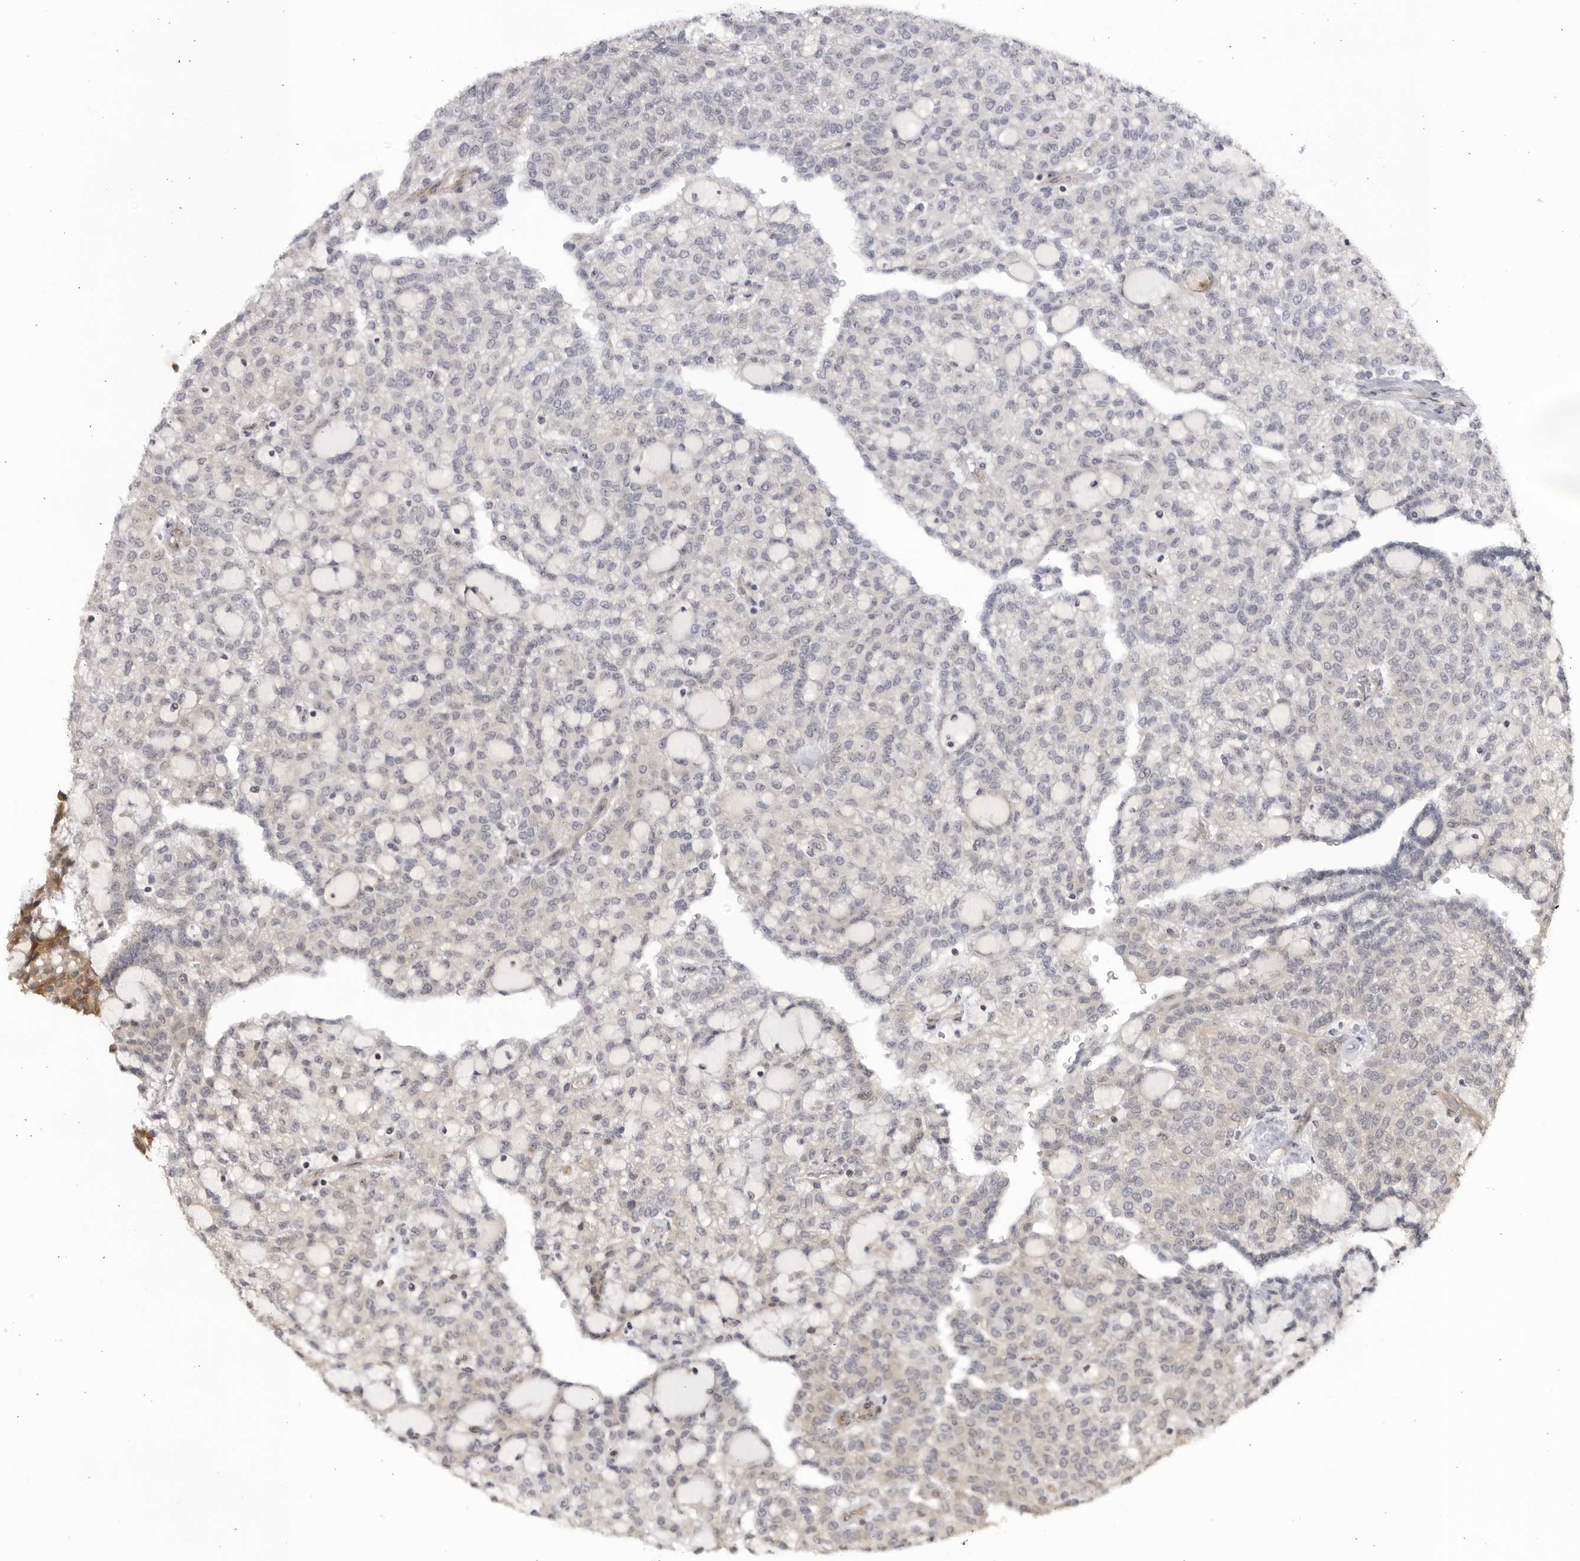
{"staining": {"intensity": "negative", "quantity": "none", "location": "none"}, "tissue": "renal cancer", "cell_type": "Tumor cells", "image_type": "cancer", "snomed": [{"axis": "morphology", "description": "Adenocarcinoma, NOS"}, {"axis": "topography", "description": "Kidney"}], "caption": "An image of human renal cancer (adenocarcinoma) is negative for staining in tumor cells. Nuclei are stained in blue.", "gene": "CNBD1", "patient": {"sex": "male", "age": 63}}